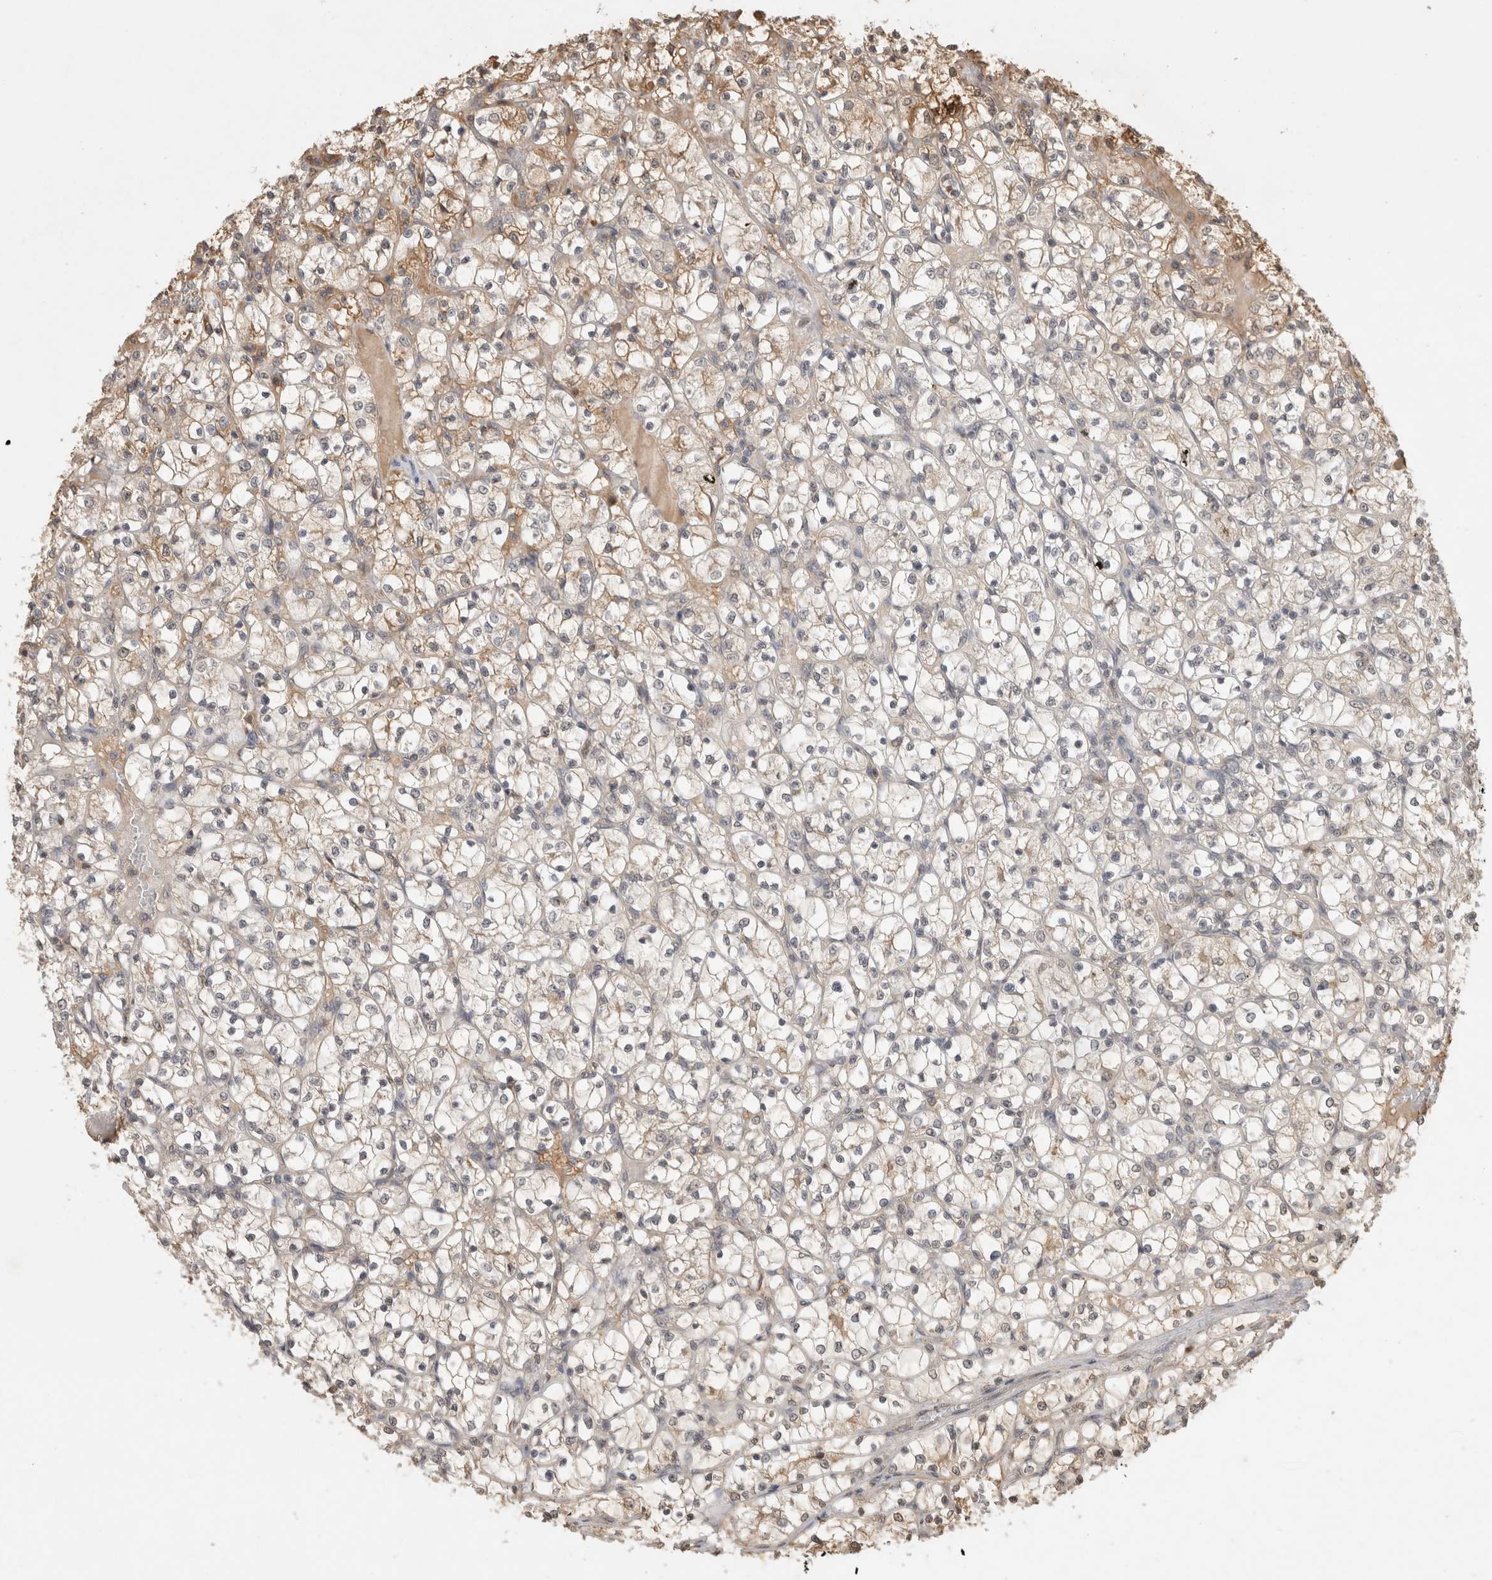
{"staining": {"intensity": "weak", "quantity": "25%-75%", "location": "cytoplasmic/membranous"}, "tissue": "renal cancer", "cell_type": "Tumor cells", "image_type": "cancer", "snomed": [{"axis": "morphology", "description": "Adenocarcinoma, NOS"}, {"axis": "topography", "description": "Kidney"}], "caption": "Protein expression analysis of human renal cancer reveals weak cytoplasmic/membranous positivity in about 25%-75% of tumor cells.", "gene": "PRMT3", "patient": {"sex": "female", "age": 69}}